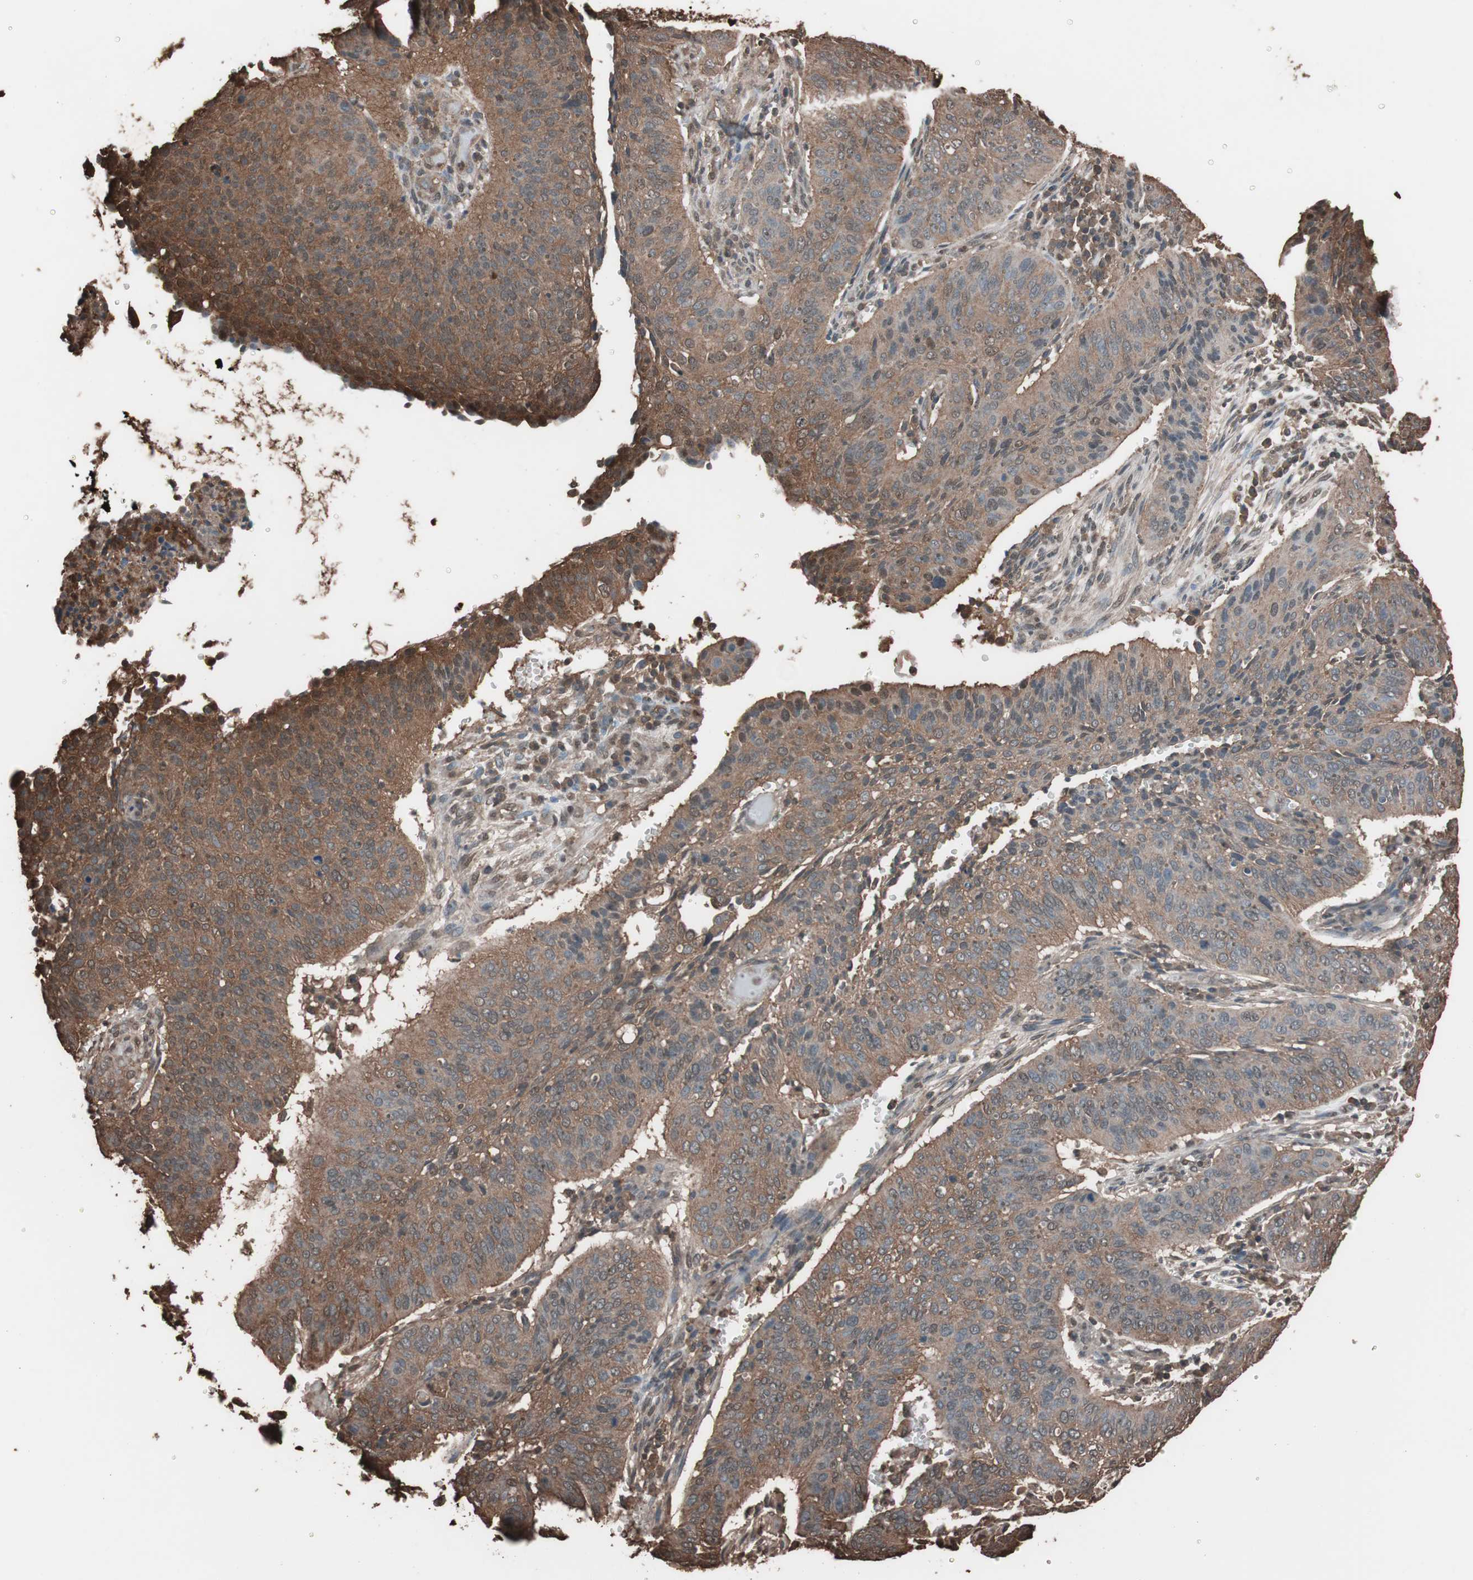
{"staining": {"intensity": "moderate", "quantity": ">75%", "location": "cytoplasmic/membranous"}, "tissue": "cervical cancer", "cell_type": "Tumor cells", "image_type": "cancer", "snomed": [{"axis": "morphology", "description": "Squamous cell carcinoma, NOS"}, {"axis": "topography", "description": "Cervix"}], "caption": "Squamous cell carcinoma (cervical) was stained to show a protein in brown. There is medium levels of moderate cytoplasmic/membranous staining in about >75% of tumor cells. Immunohistochemistry (ihc) stains the protein of interest in brown and the nuclei are stained blue.", "gene": "CALM2", "patient": {"sex": "female", "age": 39}}